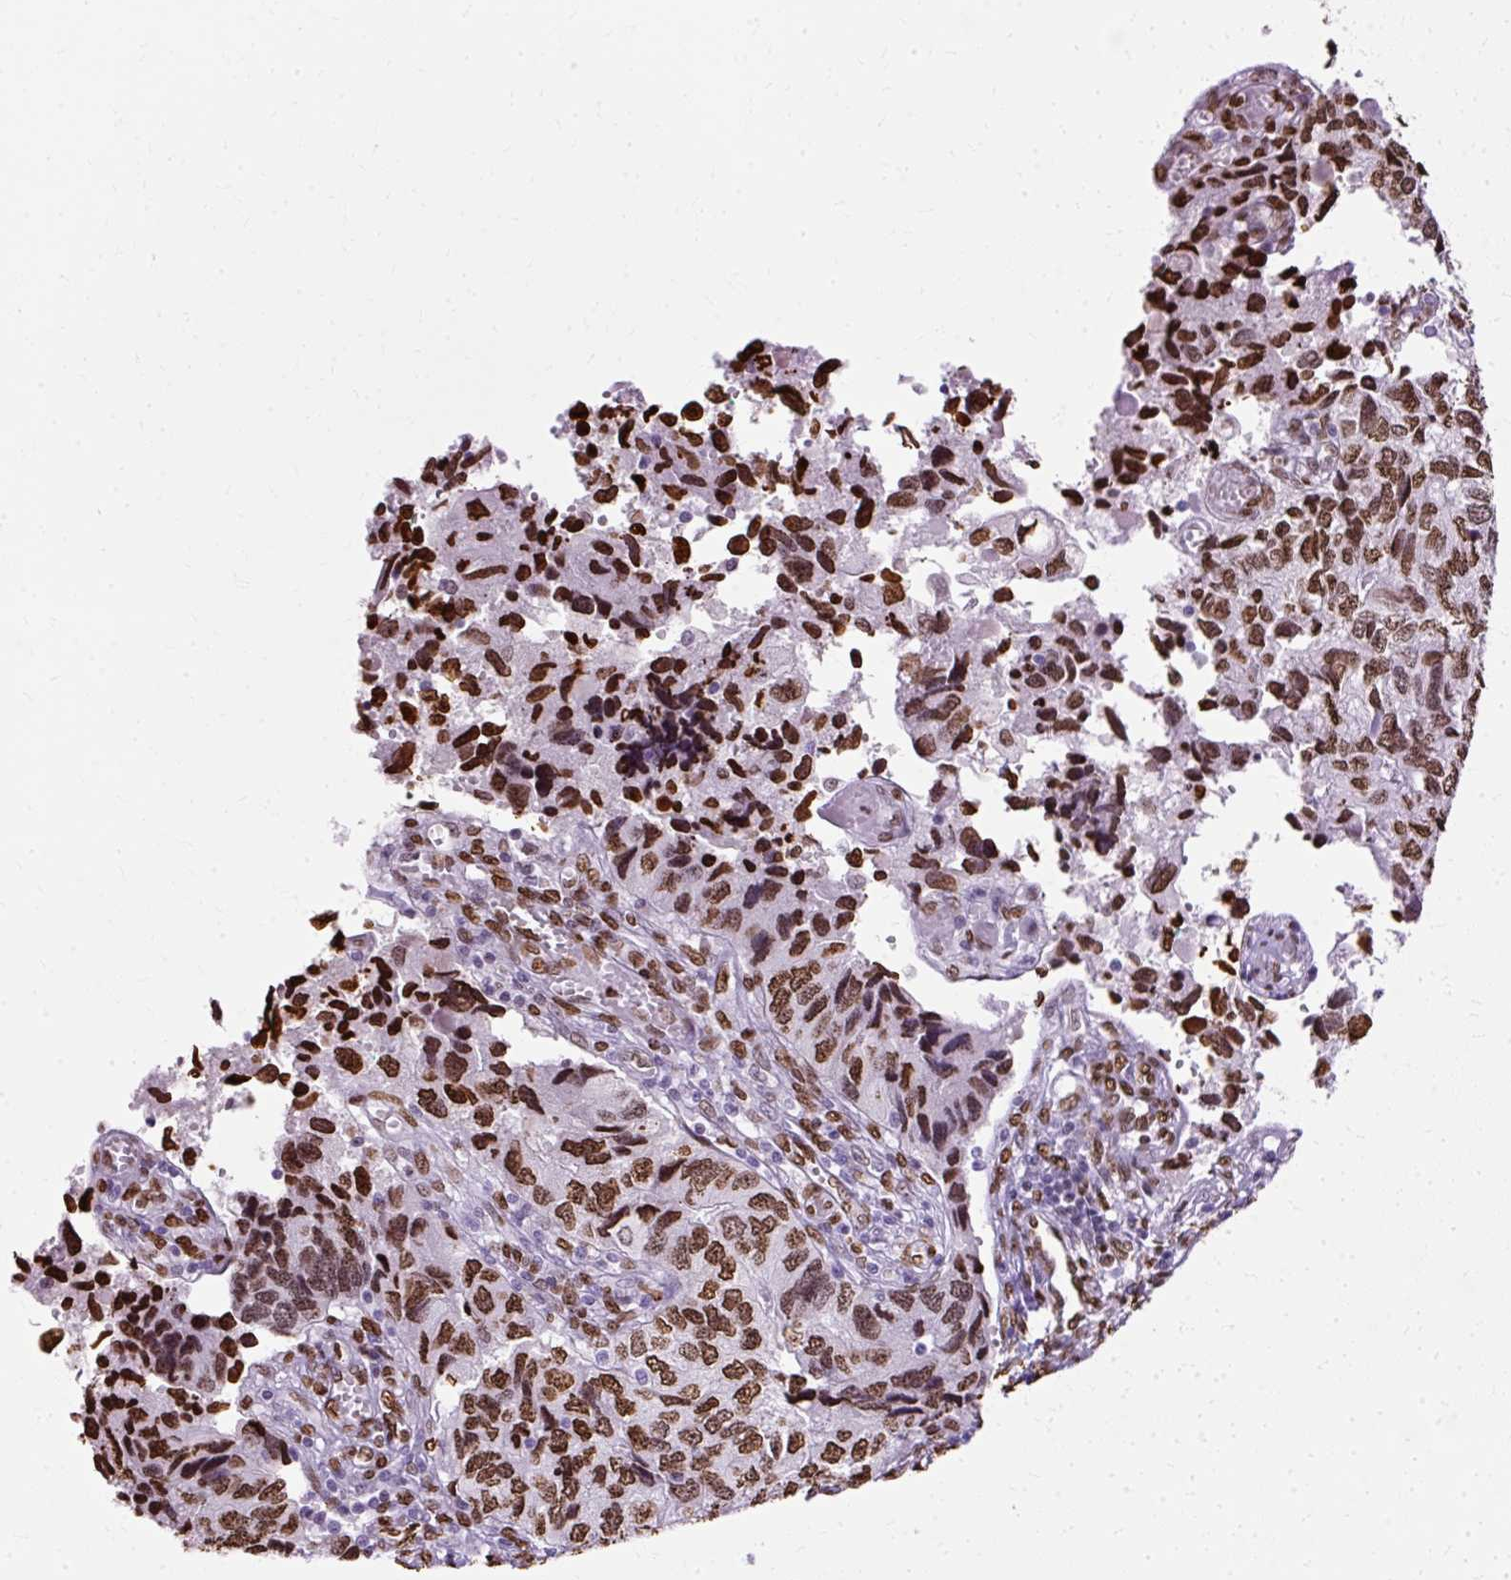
{"staining": {"intensity": "strong", "quantity": ">75%", "location": "nuclear"}, "tissue": "endometrial cancer", "cell_type": "Tumor cells", "image_type": "cancer", "snomed": [{"axis": "morphology", "description": "Carcinoma, NOS"}, {"axis": "topography", "description": "Uterus"}], "caption": "High-magnification brightfield microscopy of endometrial carcinoma stained with DAB (brown) and counterstained with hematoxylin (blue). tumor cells exhibit strong nuclear expression is present in about>75% of cells.", "gene": "TMEM184C", "patient": {"sex": "female", "age": 76}}